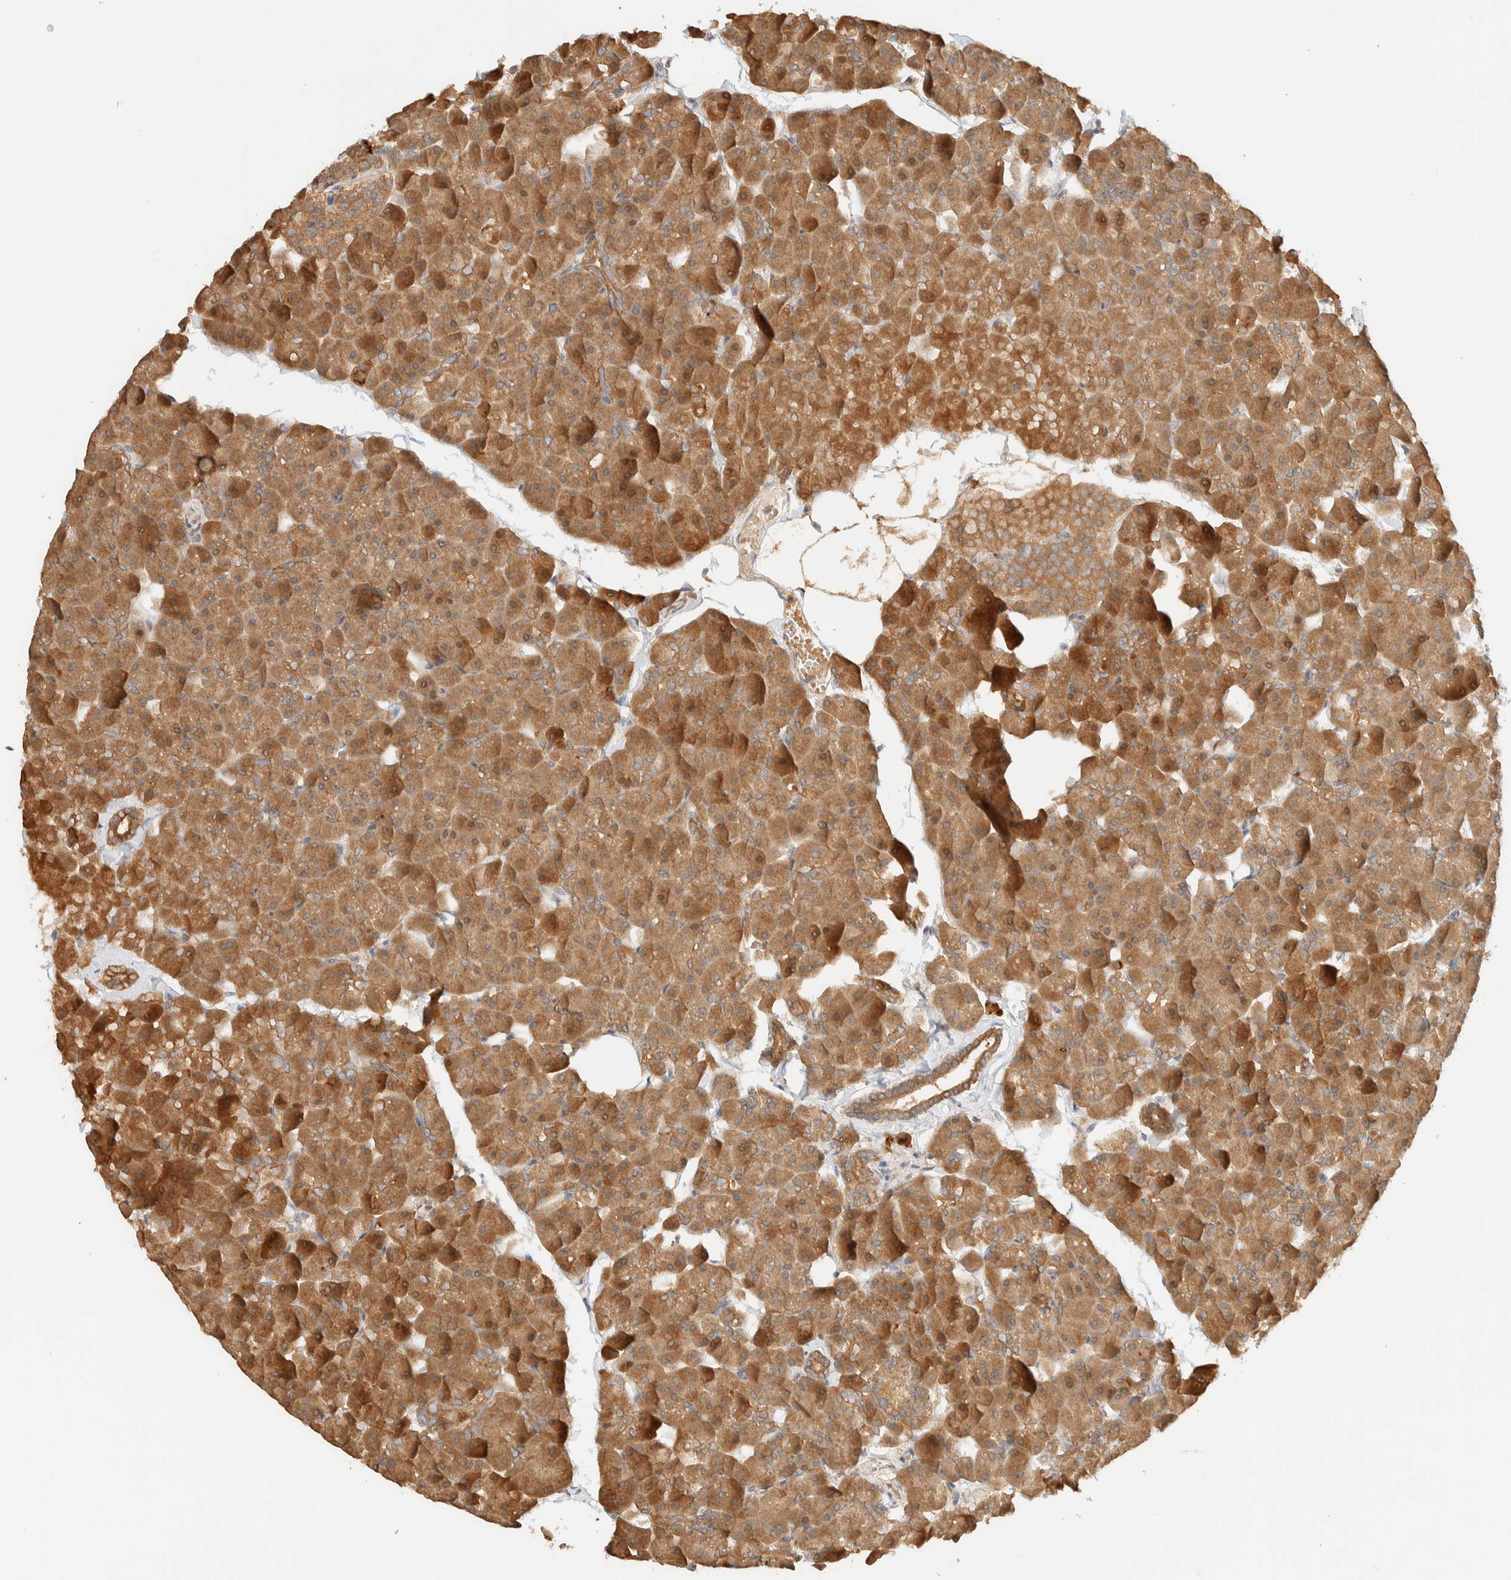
{"staining": {"intensity": "moderate", "quantity": ">75%", "location": "cytoplasmic/membranous"}, "tissue": "pancreas", "cell_type": "Exocrine glandular cells", "image_type": "normal", "snomed": [{"axis": "morphology", "description": "Normal tissue, NOS"}, {"axis": "topography", "description": "Pancreas"}], "caption": "Pancreas stained with DAB IHC reveals medium levels of moderate cytoplasmic/membranous staining in about >75% of exocrine glandular cells.", "gene": "ZBTB34", "patient": {"sex": "male", "age": 35}}